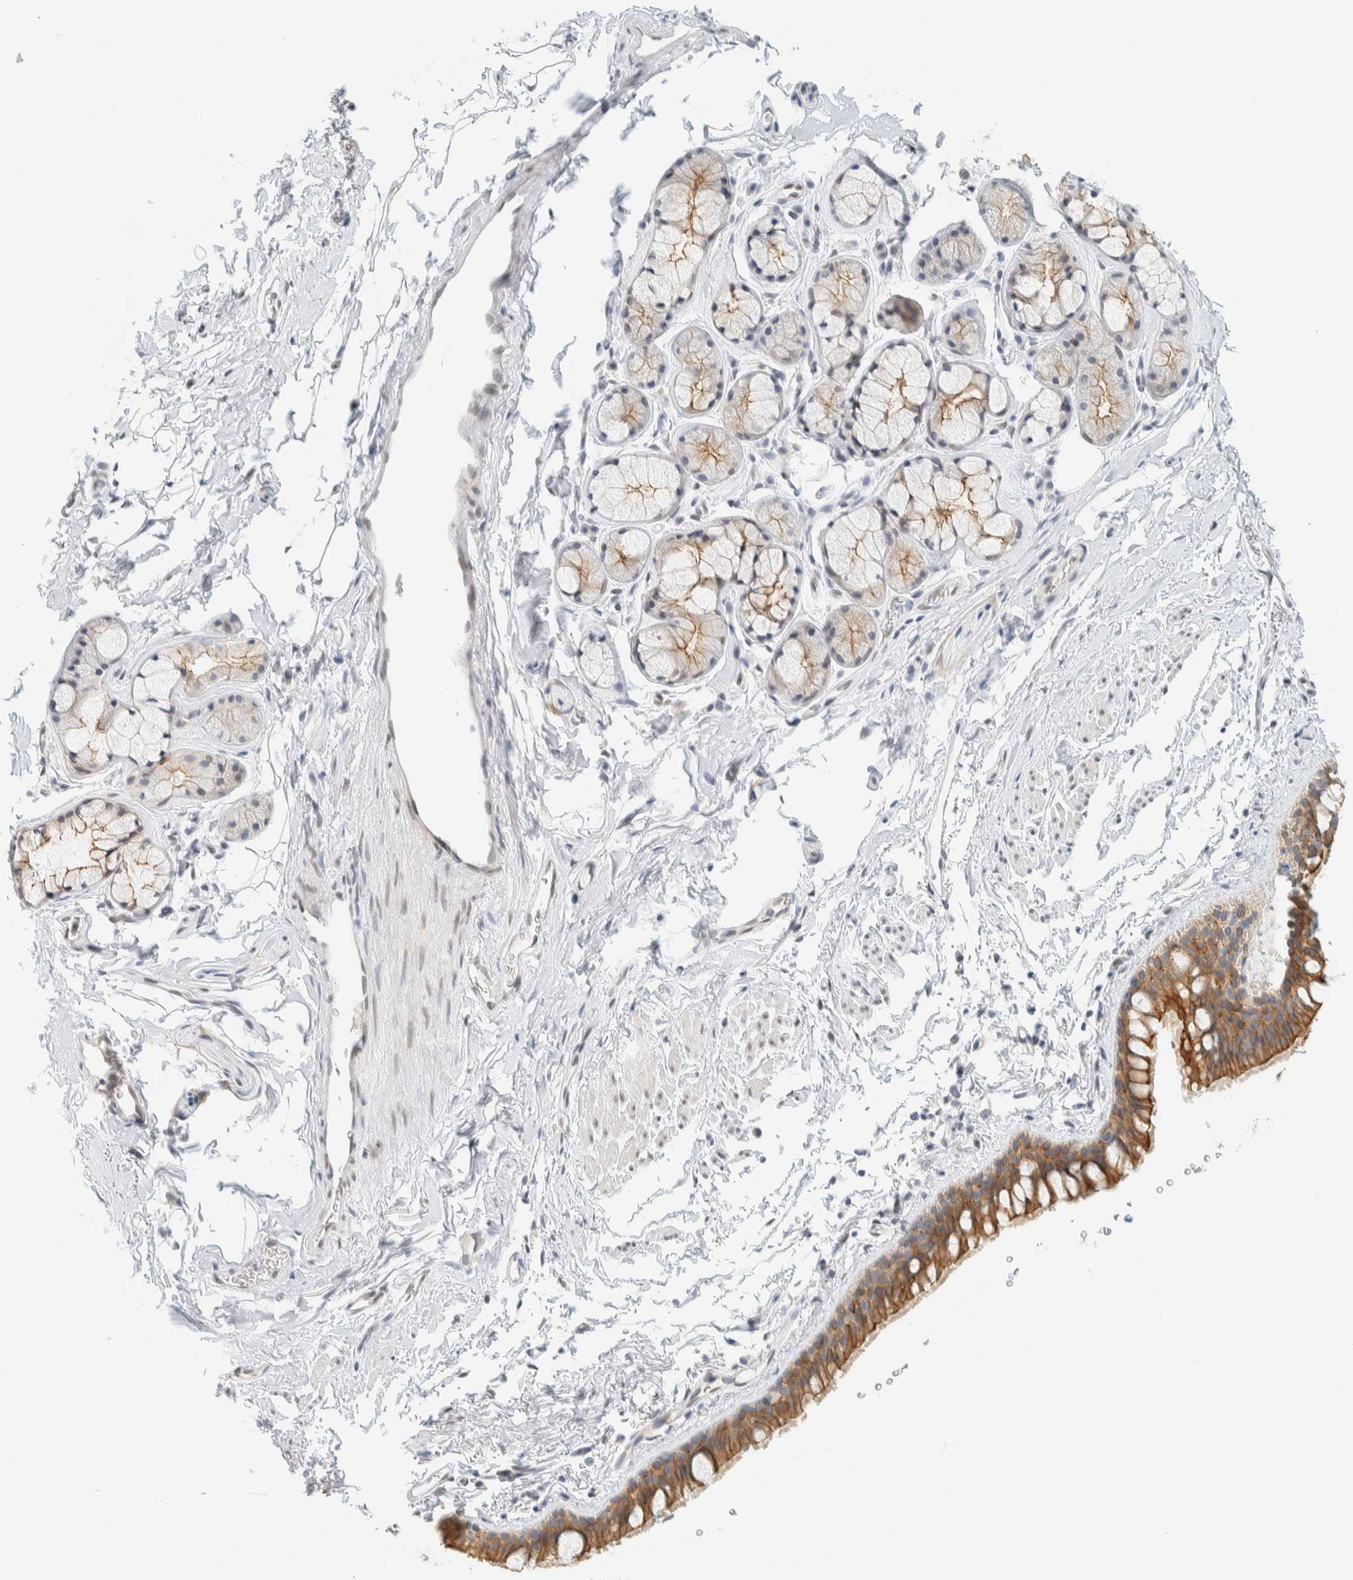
{"staining": {"intensity": "moderate", "quantity": "25%-75%", "location": "cytoplasmic/membranous"}, "tissue": "bronchus", "cell_type": "Respiratory epithelial cells", "image_type": "normal", "snomed": [{"axis": "morphology", "description": "Normal tissue, NOS"}, {"axis": "topography", "description": "Cartilage tissue"}, {"axis": "topography", "description": "Bronchus"}, {"axis": "topography", "description": "Lung"}], "caption": "Immunohistochemical staining of benign bronchus shows medium levels of moderate cytoplasmic/membranous expression in about 25%-75% of respiratory epithelial cells. Using DAB (brown) and hematoxylin (blue) stains, captured at high magnification using brightfield microscopy.", "gene": "C1QTNF12", "patient": {"sex": "male", "age": 64}}